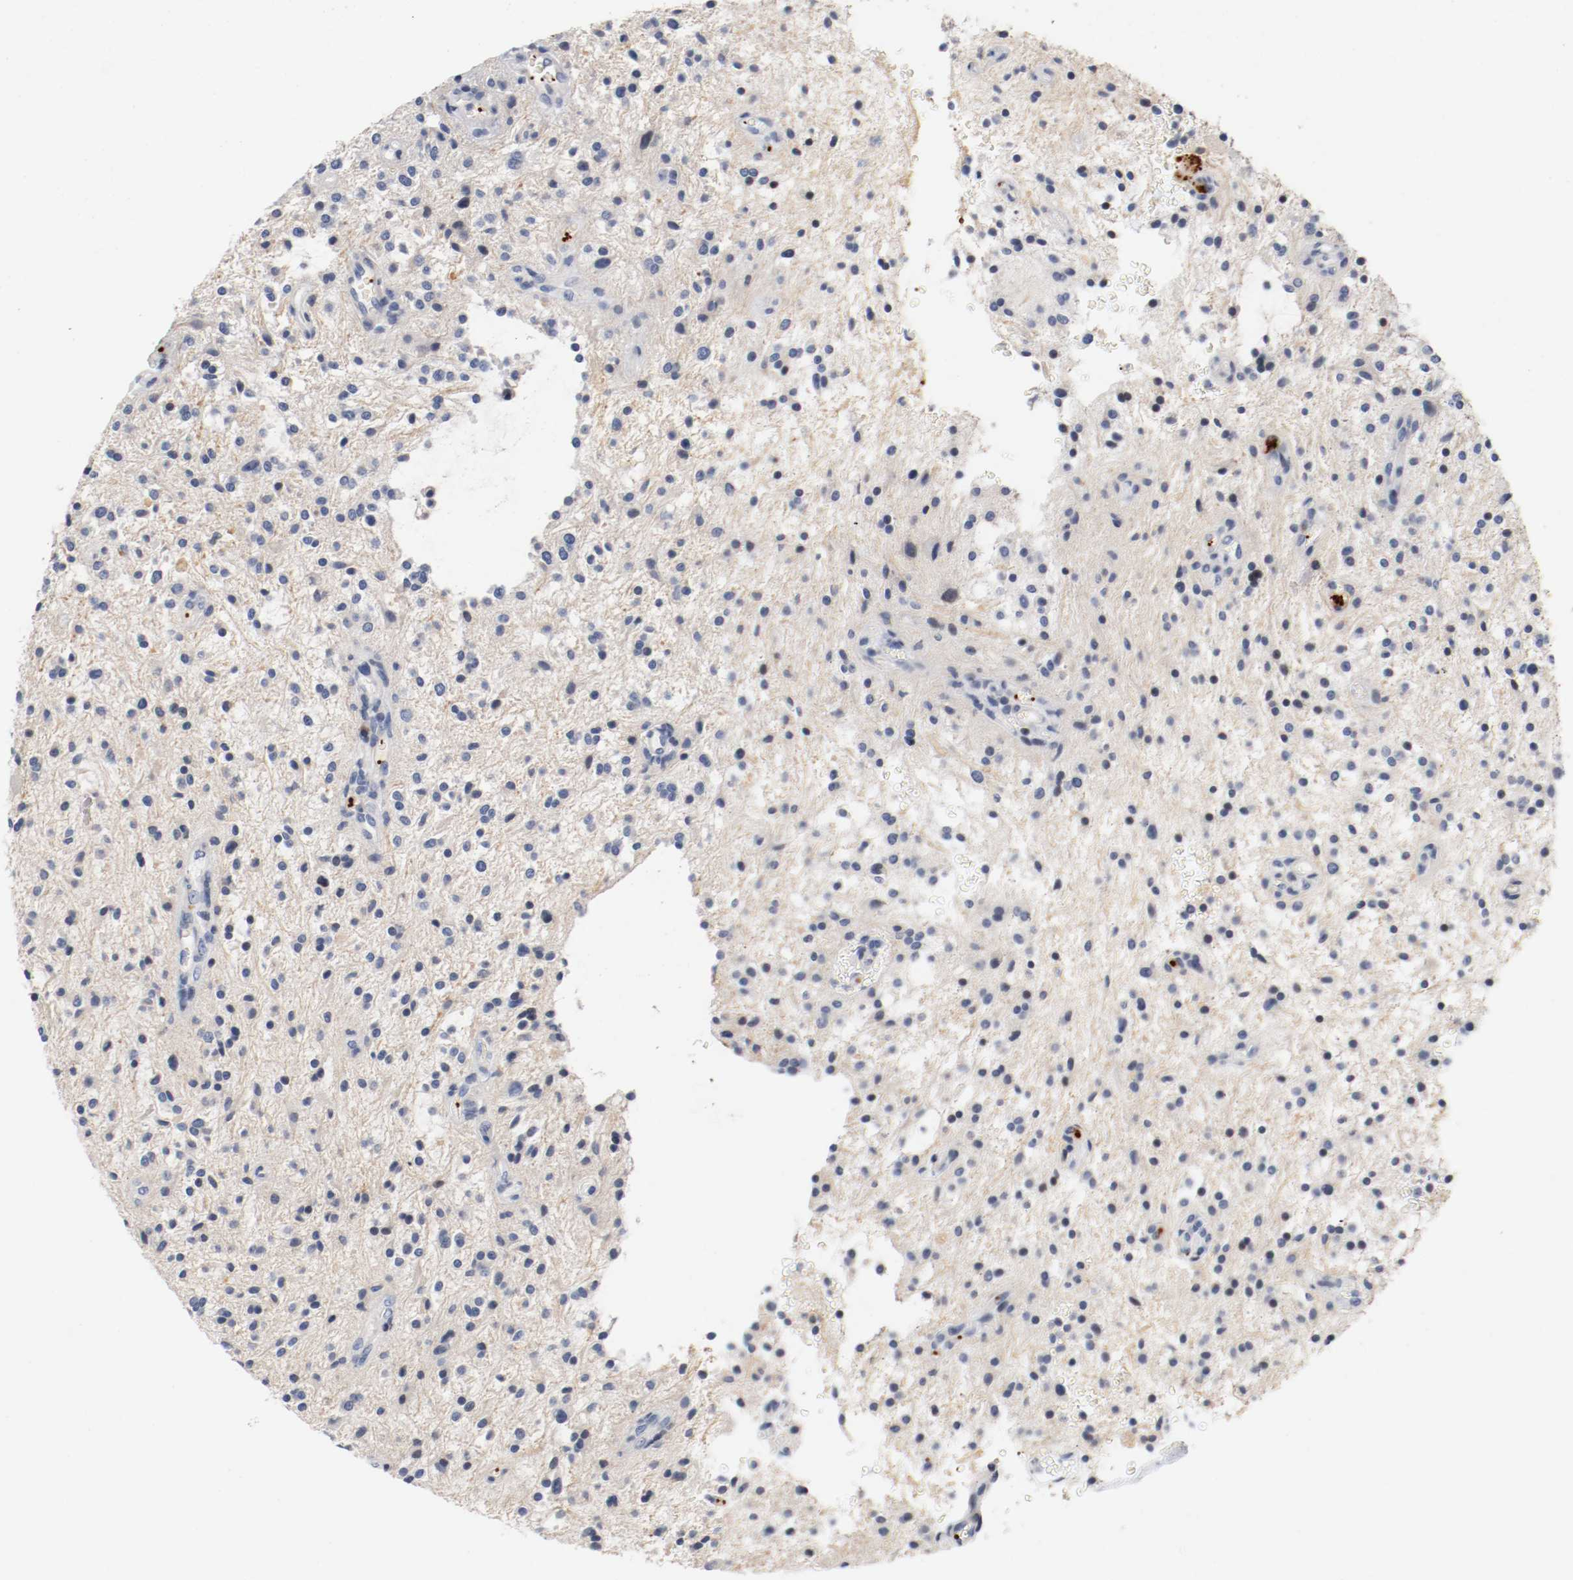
{"staining": {"intensity": "negative", "quantity": "none", "location": "none"}, "tissue": "glioma", "cell_type": "Tumor cells", "image_type": "cancer", "snomed": [{"axis": "morphology", "description": "Glioma, malignant, NOS"}, {"axis": "topography", "description": "Cerebellum"}], "caption": "High power microscopy photomicrograph of an immunohistochemistry image of glioma, revealing no significant expression in tumor cells.", "gene": "PIM1", "patient": {"sex": "female", "age": 10}}